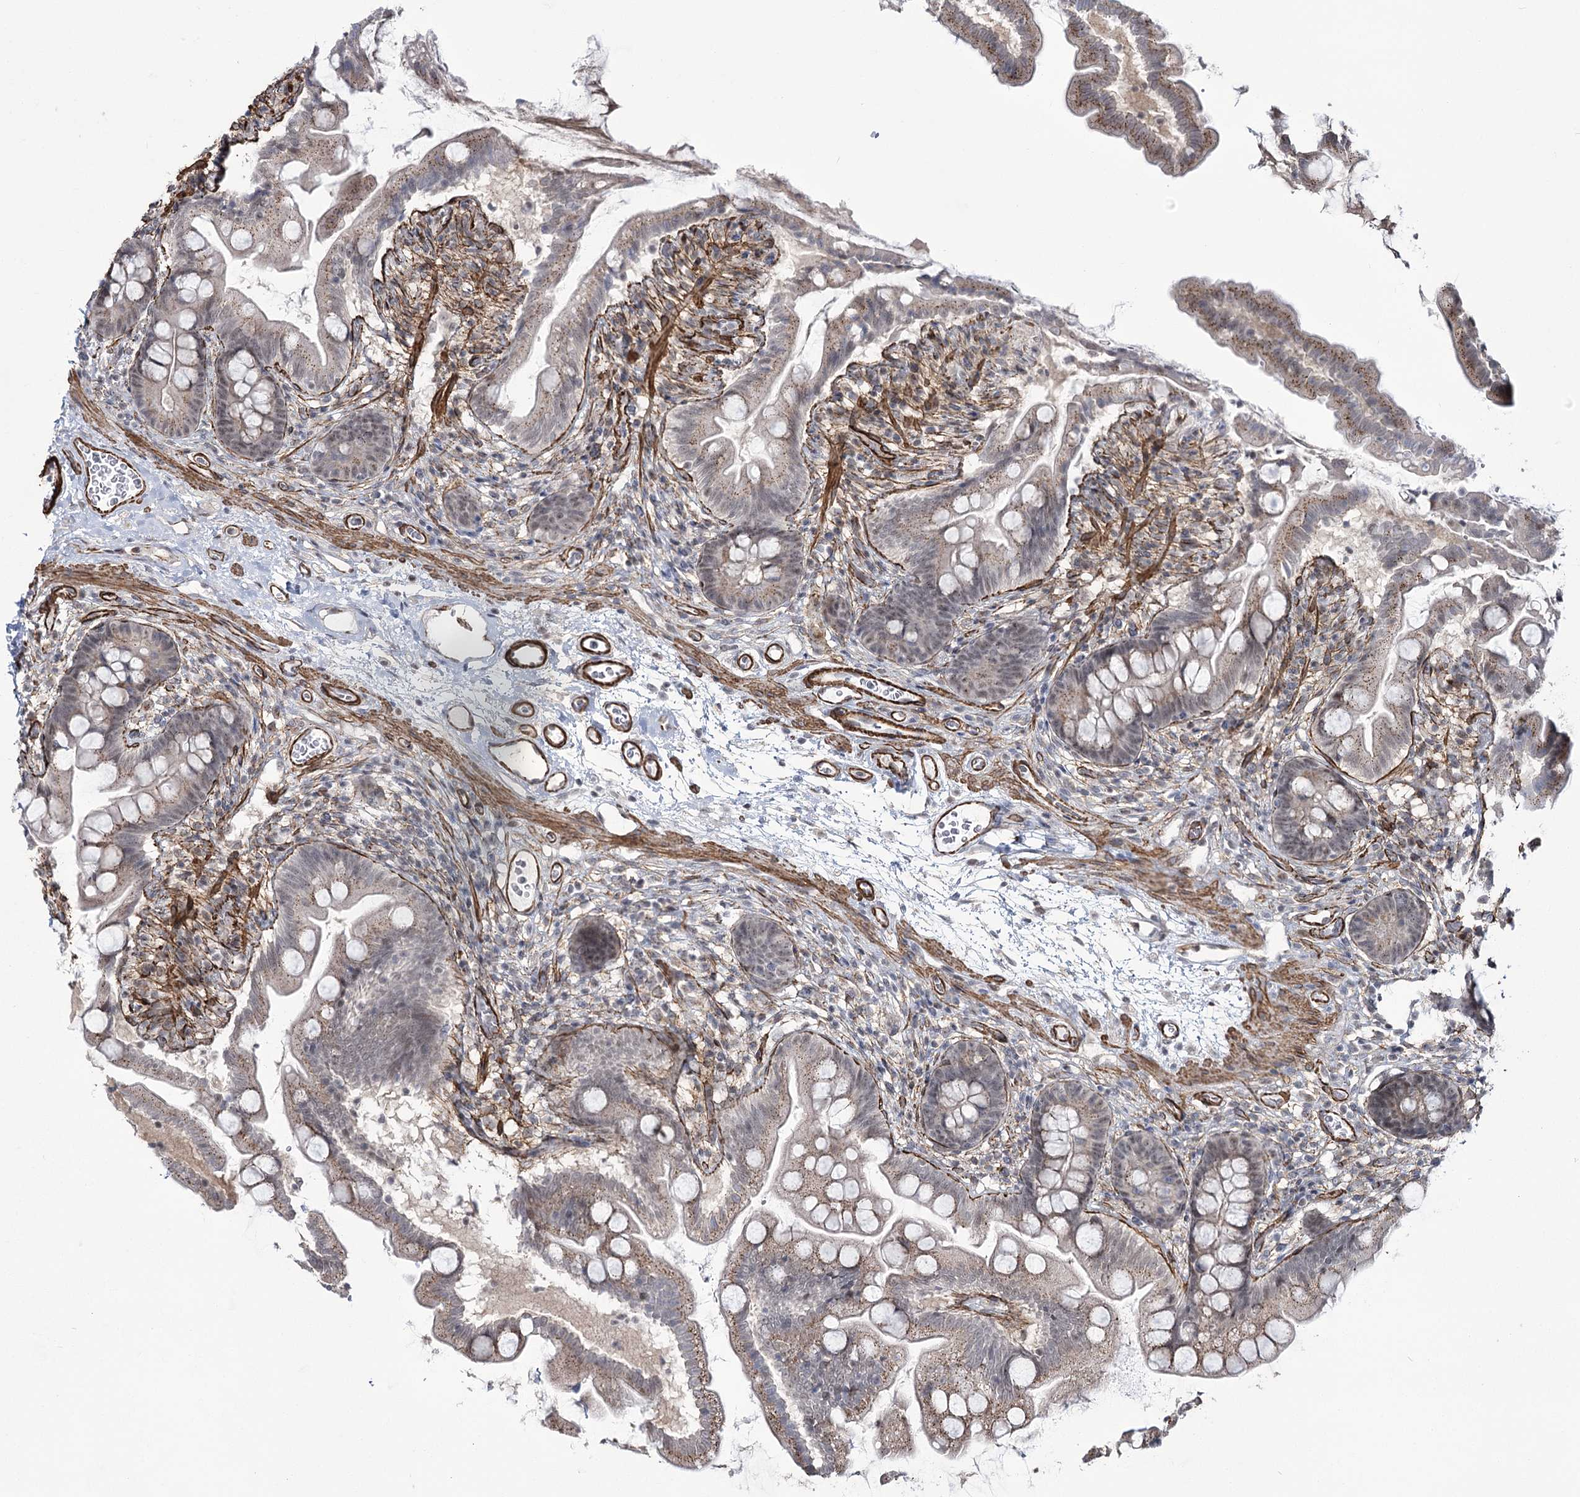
{"staining": {"intensity": "moderate", "quantity": "<25%", "location": "cytoplasmic/membranous"}, "tissue": "small intestine", "cell_type": "Glandular cells", "image_type": "normal", "snomed": [{"axis": "morphology", "description": "Normal tissue, NOS"}, {"axis": "topography", "description": "Small intestine"}], "caption": "DAB immunohistochemical staining of normal small intestine reveals moderate cytoplasmic/membranous protein staining in approximately <25% of glandular cells.", "gene": "CWF19L1", "patient": {"sex": "female", "age": 56}}